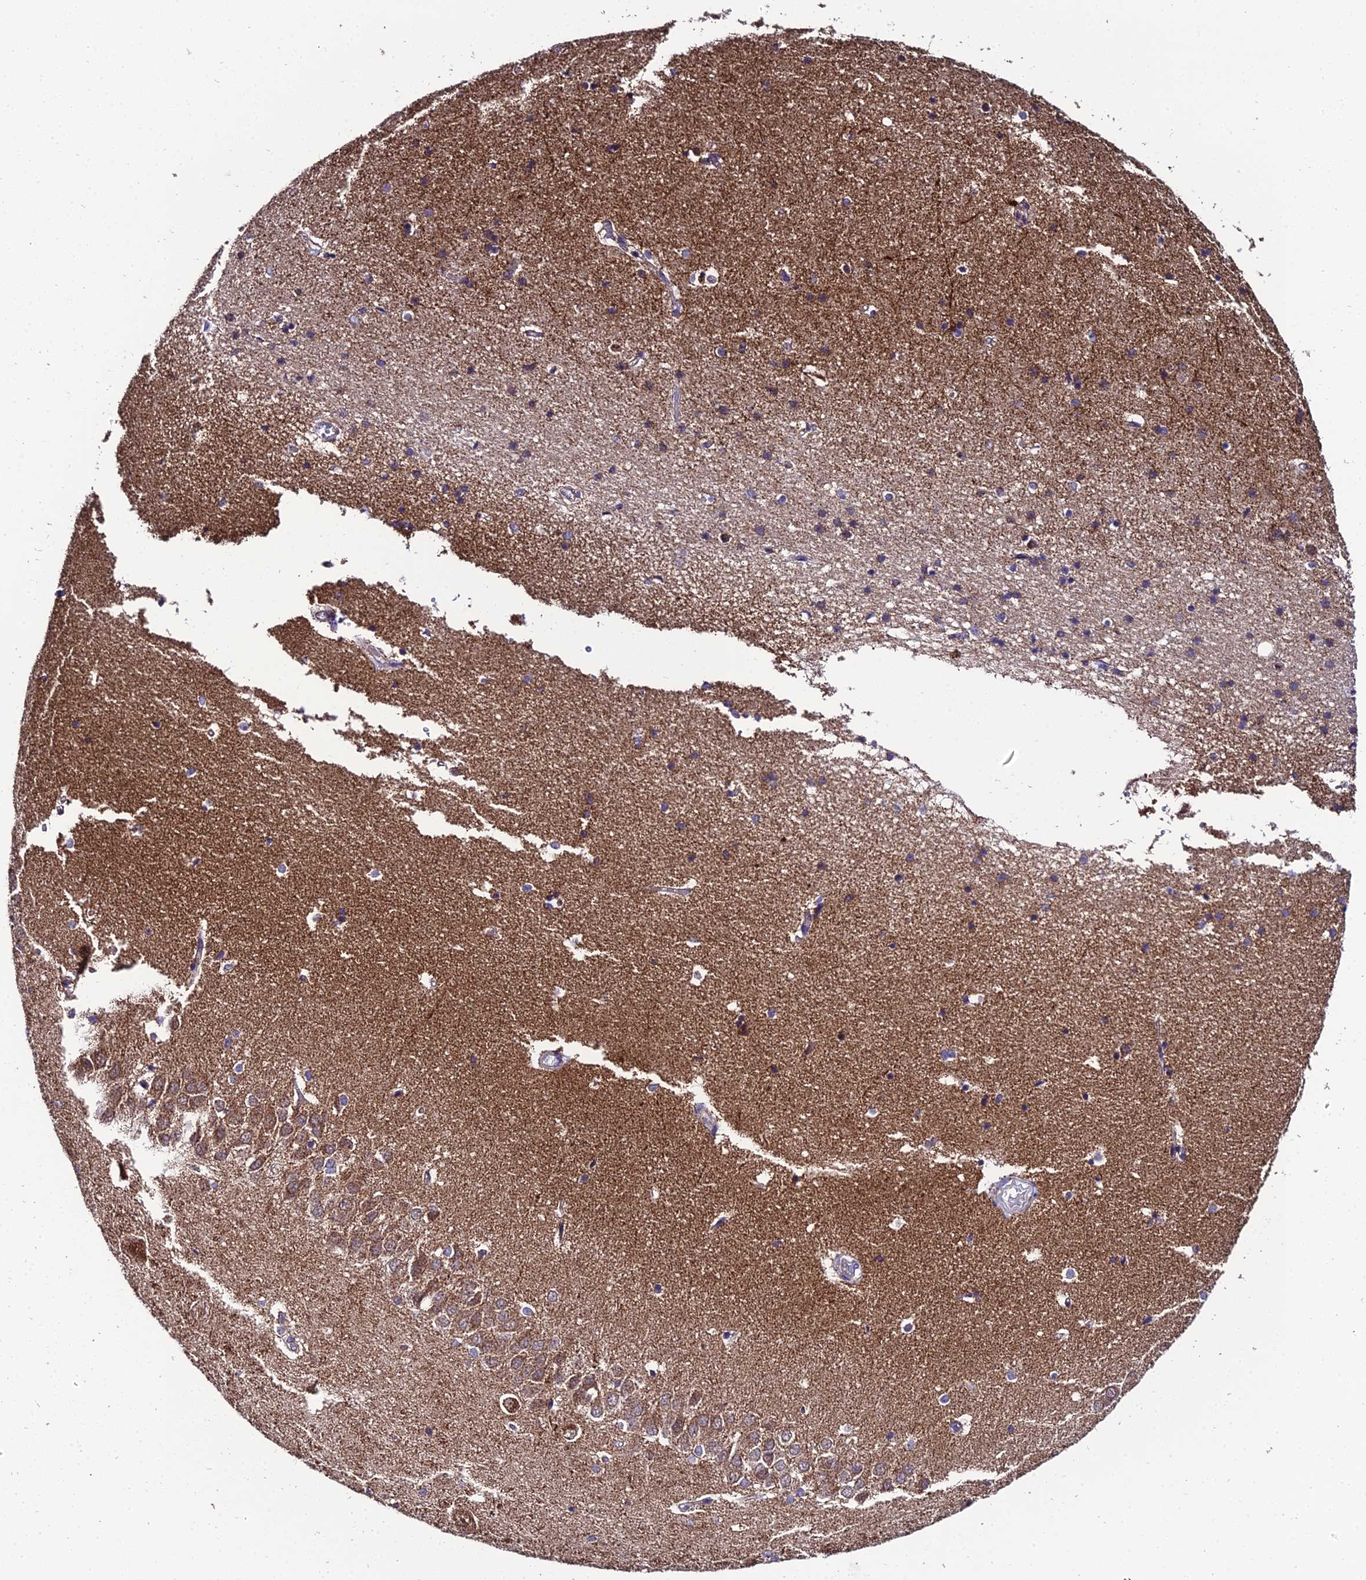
{"staining": {"intensity": "moderate", "quantity": "<25%", "location": "cytoplasmic/membranous"}, "tissue": "hippocampus", "cell_type": "Glial cells", "image_type": "normal", "snomed": [{"axis": "morphology", "description": "Normal tissue, NOS"}, {"axis": "topography", "description": "Hippocampus"}], "caption": "A micrograph of hippocampus stained for a protein exhibits moderate cytoplasmic/membranous brown staining in glial cells.", "gene": "PSMD2", "patient": {"sex": "male", "age": 45}}